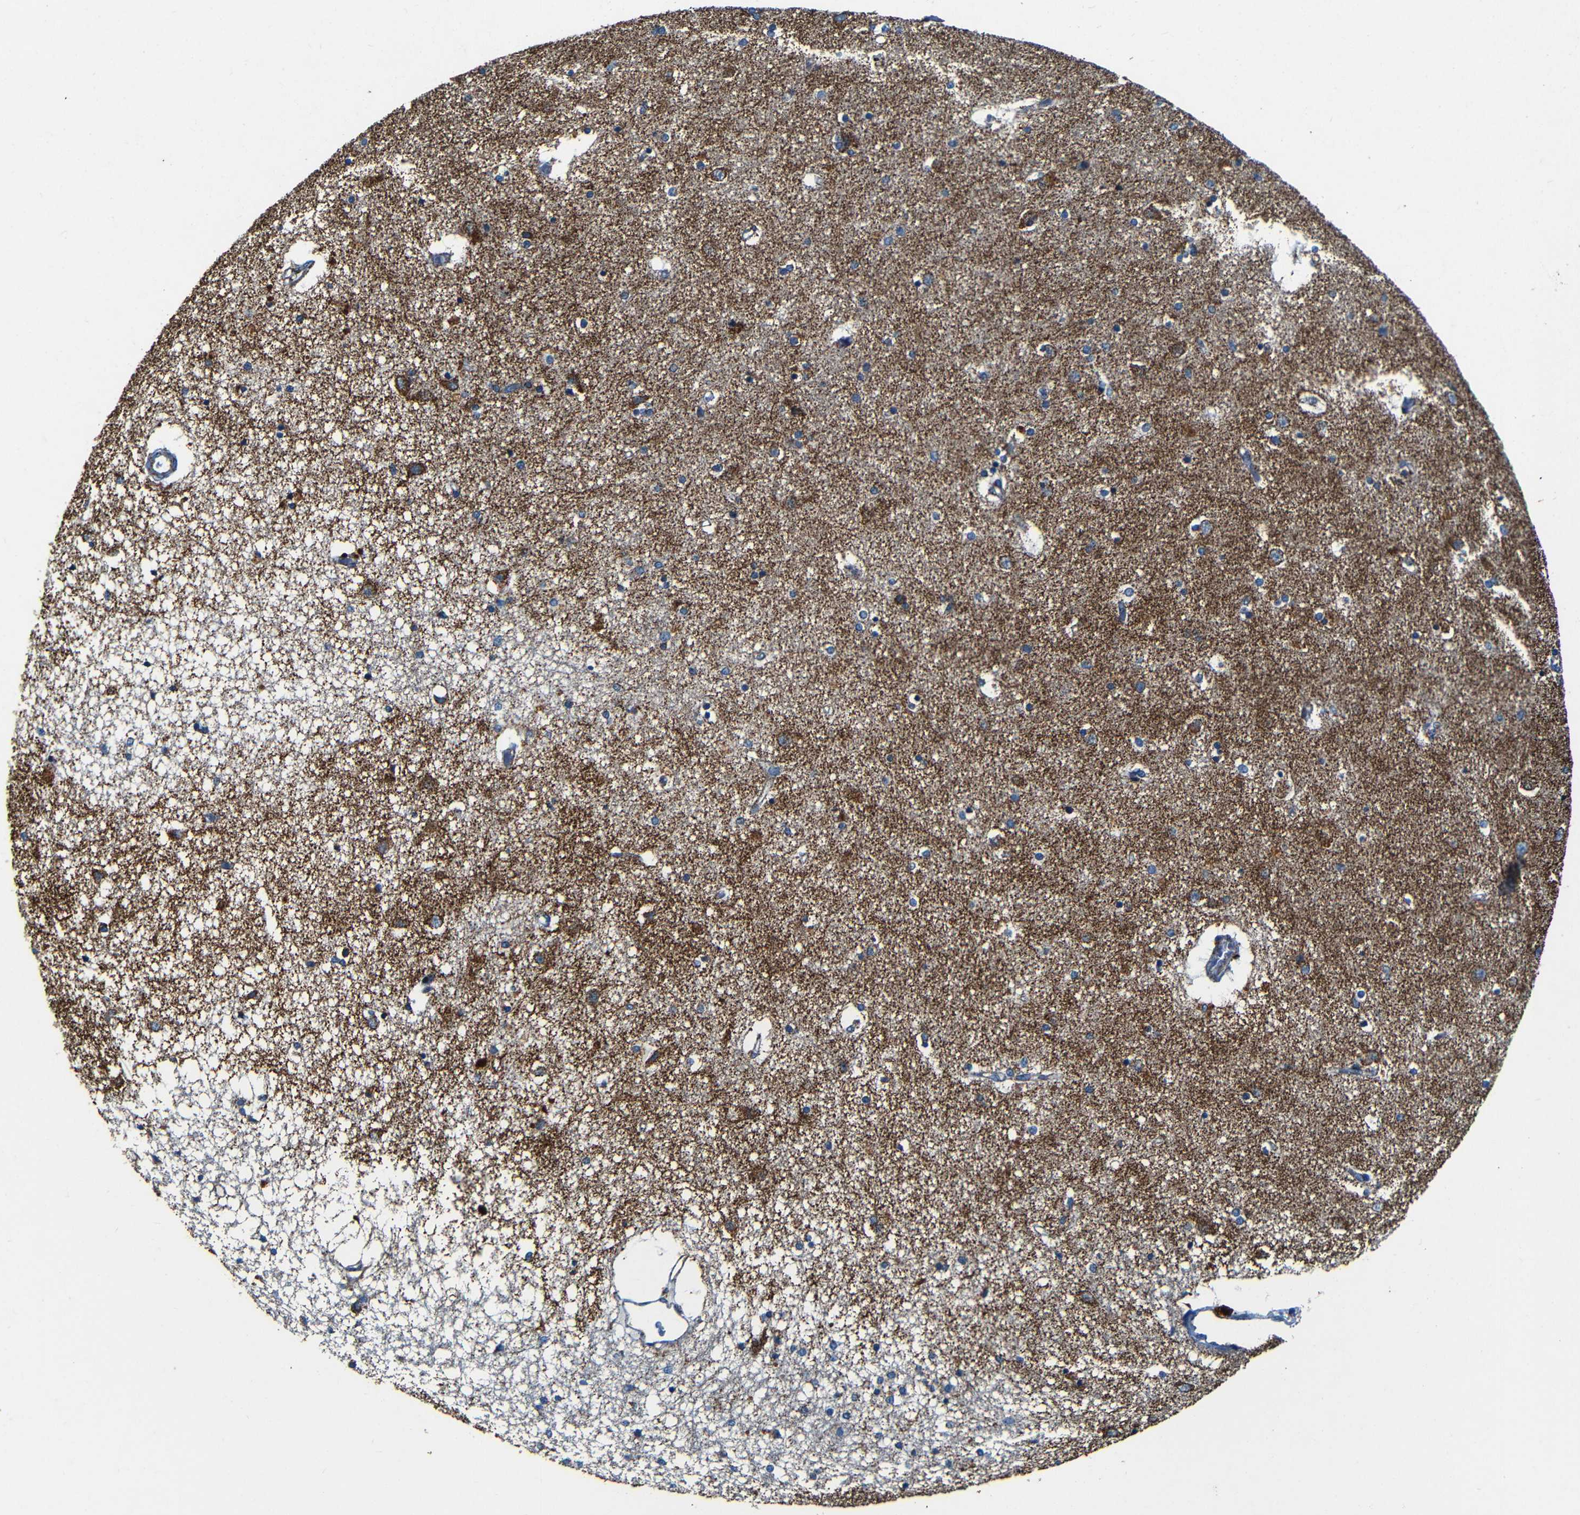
{"staining": {"intensity": "moderate", "quantity": "25%-75%", "location": "cytoplasmic/membranous"}, "tissue": "caudate", "cell_type": "Glial cells", "image_type": "normal", "snomed": [{"axis": "morphology", "description": "Normal tissue, NOS"}, {"axis": "topography", "description": "Lateral ventricle wall"}], "caption": "DAB (3,3'-diaminobenzidine) immunohistochemical staining of normal caudate shows moderate cytoplasmic/membranous protein positivity in about 25%-75% of glial cells.", "gene": "WSCD2", "patient": {"sex": "female", "age": 54}}